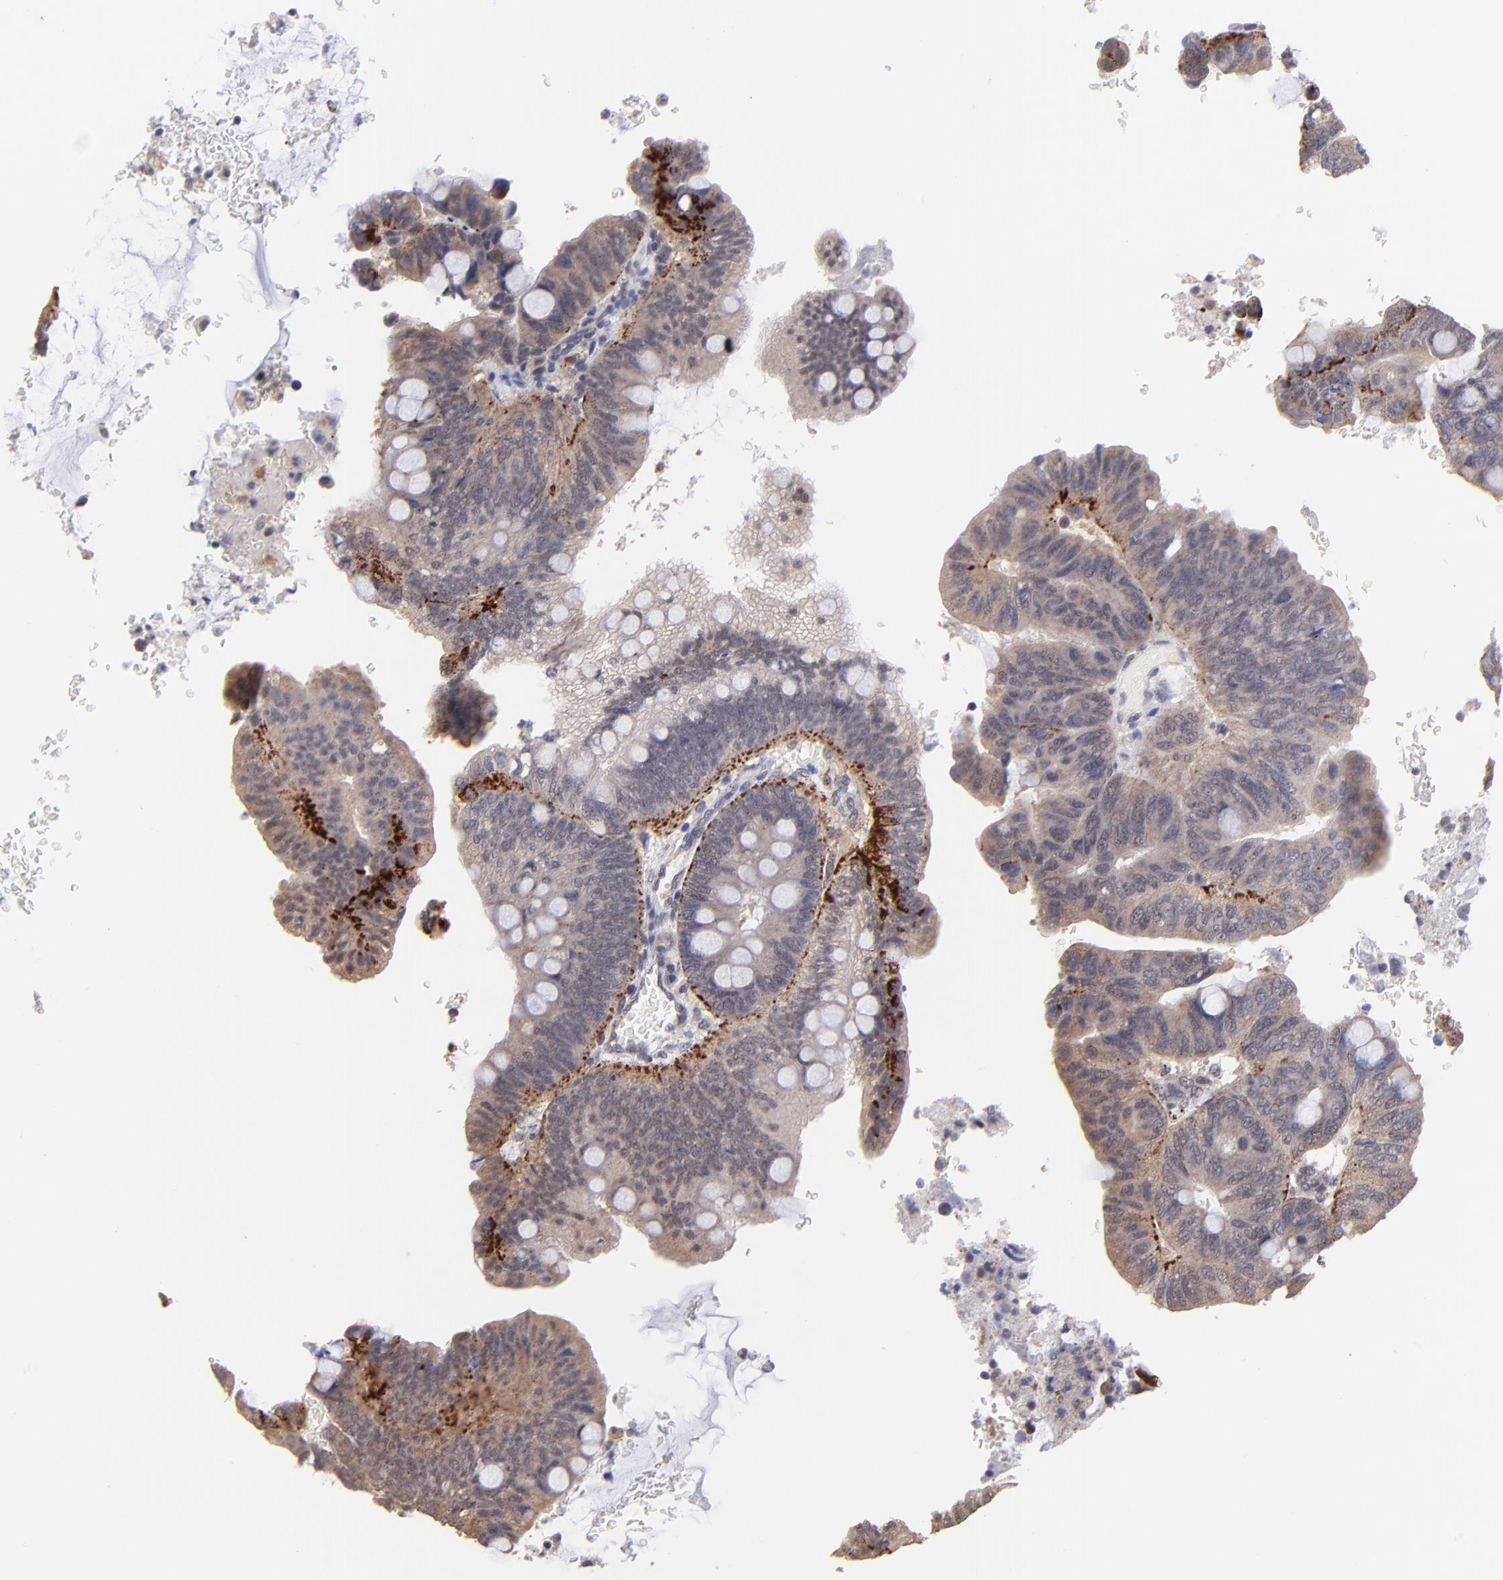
{"staining": {"intensity": "weak", "quantity": ">75%", "location": "cytoplasmic/membranous"}, "tissue": "colorectal cancer", "cell_type": "Tumor cells", "image_type": "cancer", "snomed": [{"axis": "morphology", "description": "Normal tissue, NOS"}, {"axis": "morphology", "description": "Adenocarcinoma, NOS"}, {"axis": "topography", "description": "Rectum"}], "caption": "Approximately >75% of tumor cells in human adenocarcinoma (colorectal) display weak cytoplasmic/membranous protein positivity as visualized by brown immunohistochemical staining.", "gene": "ZNF747", "patient": {"sex": "male", "age": 92}}